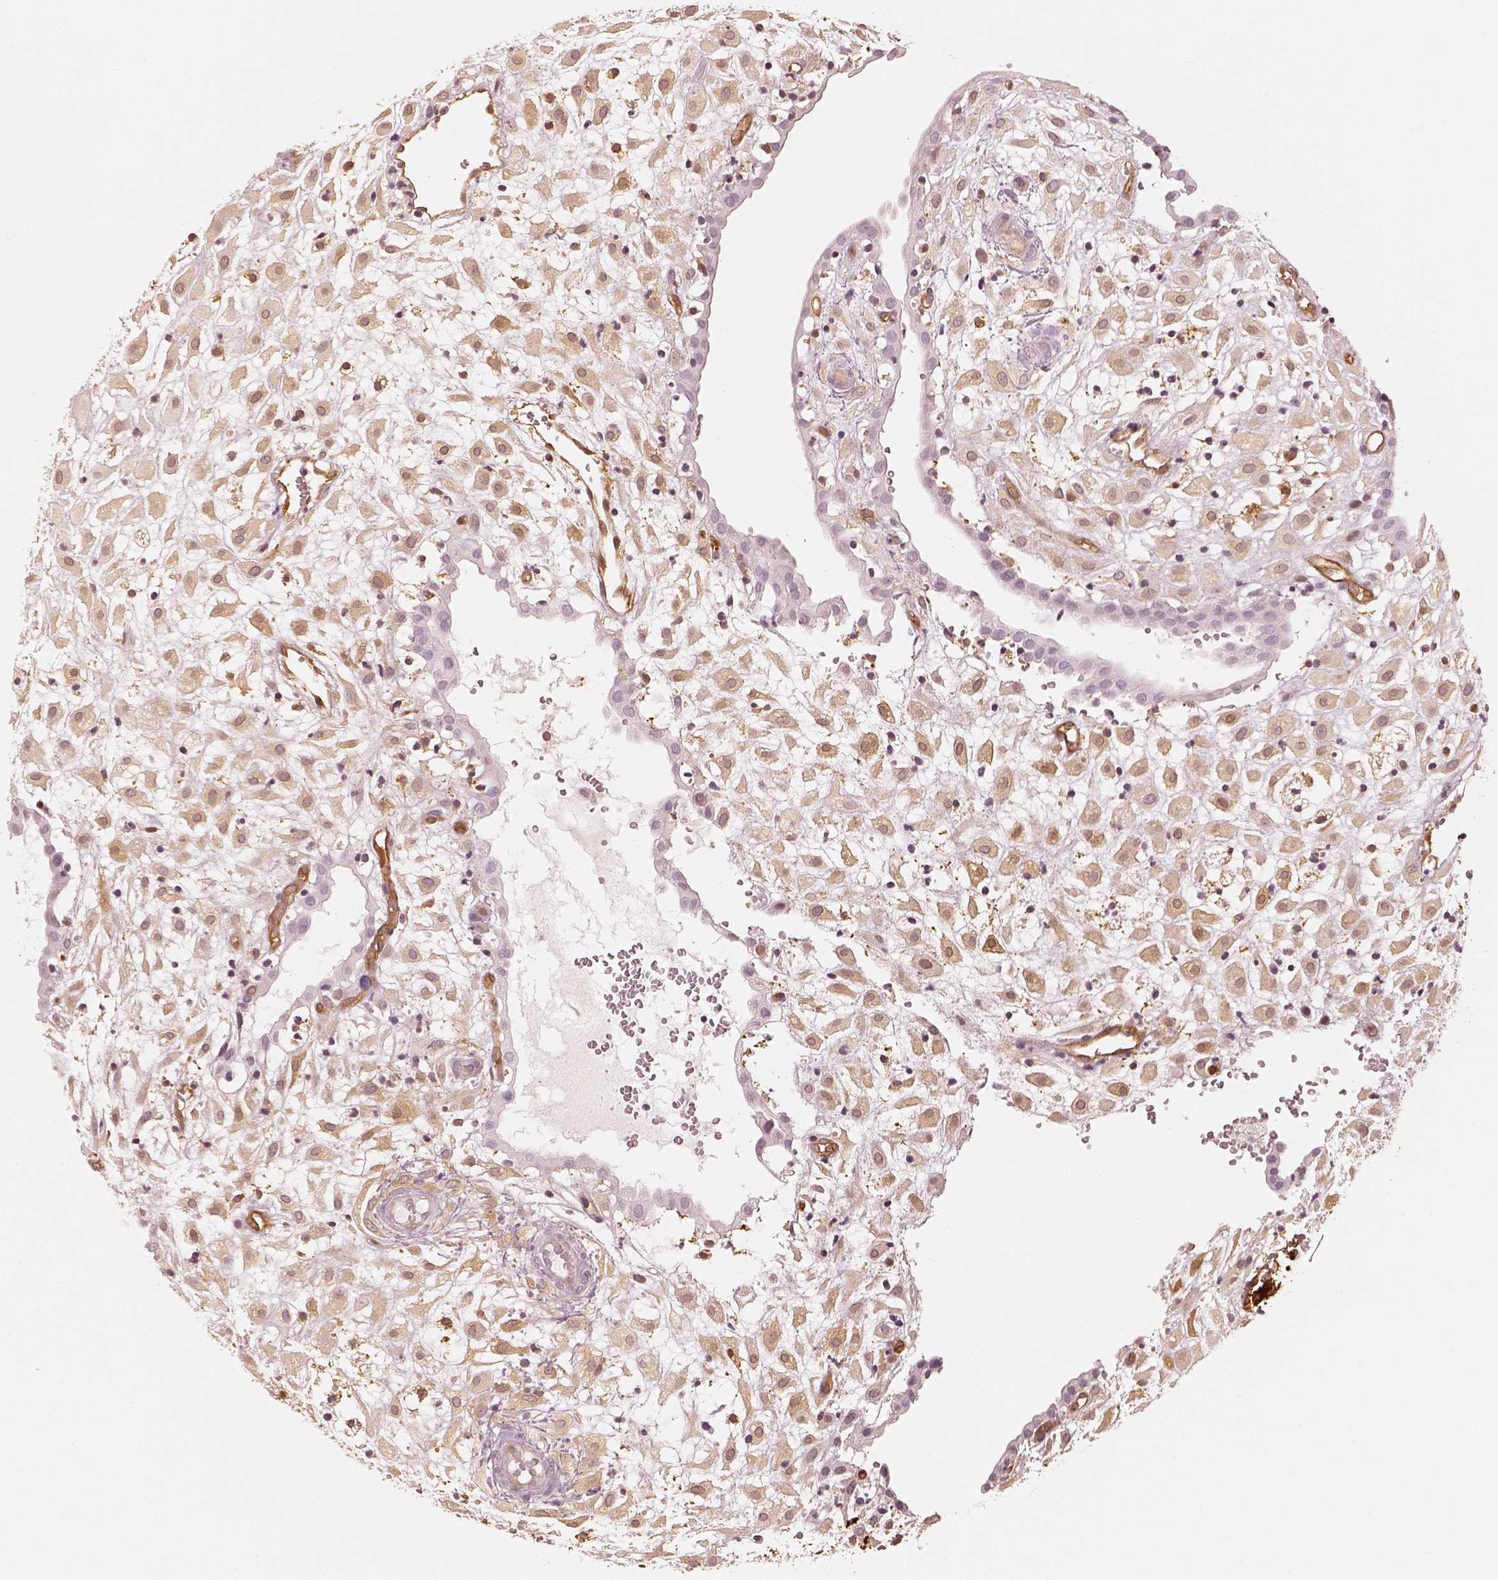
{"staining": {"intensity": "weak", "quantity": ">75%", "location": "cytoplasmic/membranous"}, "tissue": "placenta", "cell_type": "Decidual cells", "image_type": "normal", "snomed": [{"axis": "morphology", "description": "Normal tissue, NOS"}, {"axis": "topography", "description": "Placenta"}], "caption": "Immunohistochemistry micrograph of normal placenta: human placenta stained using immunohistochemistry demonstrates low levels of weak protein expression localized specifically in the cytoplasmic/membranous of decidual cells, appearing as a cytoplasmic/membranous brown color.", "gene": "FSCN1", "patient": {"sex": "female", "age": 24}}